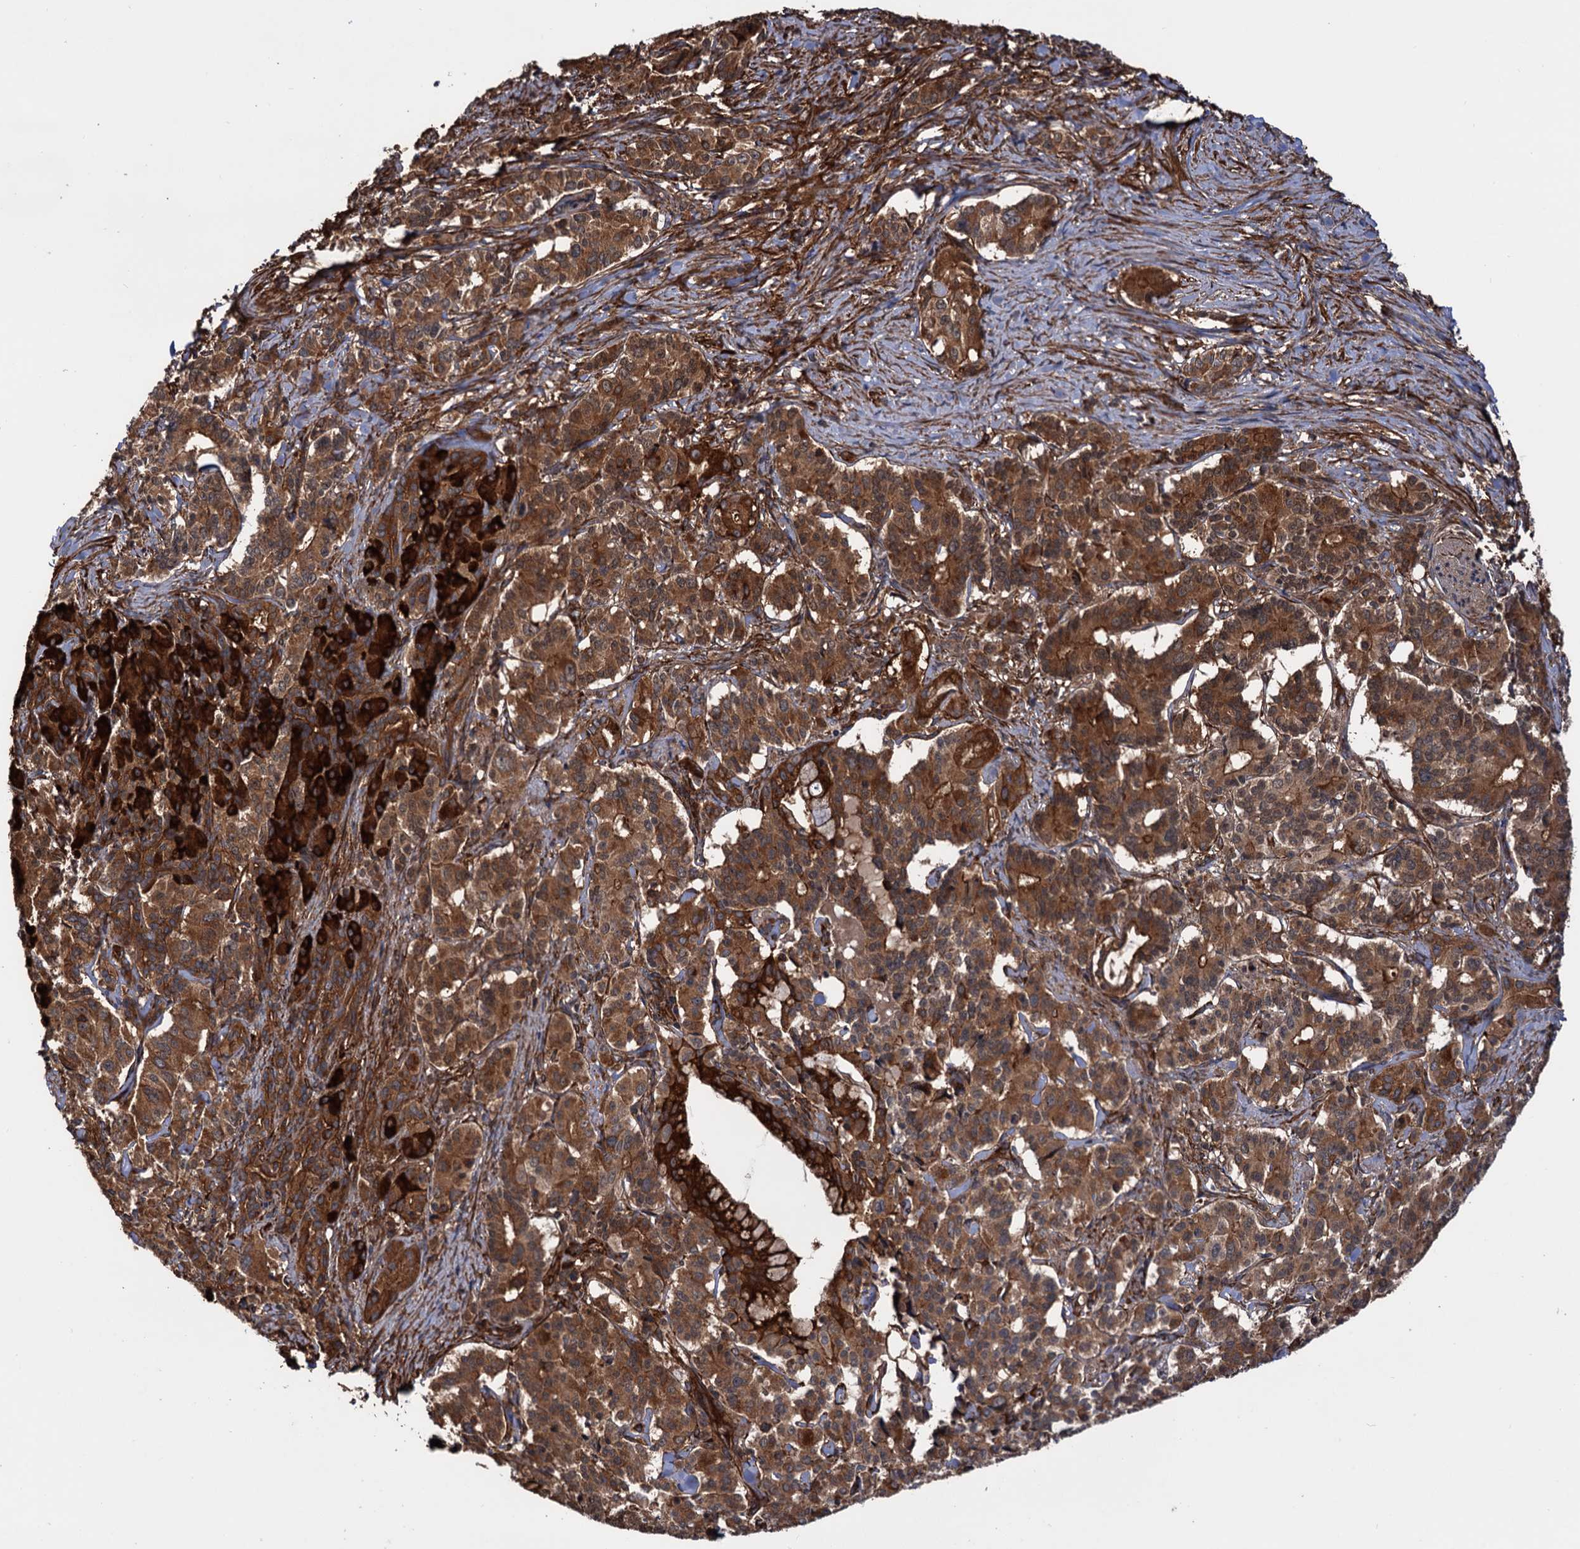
{"staining": {"intensity": "strong", "quantity": ">75%", "location": "cytoplasmic/membranous"}, "tissue": "pancreatic cancer", "cell_type": "Tumor cells", "image_type": "cancer", "snomed": [{"axis": "morphology", "description": "Adenocarcinoma, NOS"}, {"axis": "topography", "description": "Pancreas"}], "caption": "Strong cytoplasmic/membranous expression is identified in about >75% of tumor cells in adenocarcinoma (pancreatic).", "gene": "ATP8B4", "patient": {"sex": "female", "age": 74}}